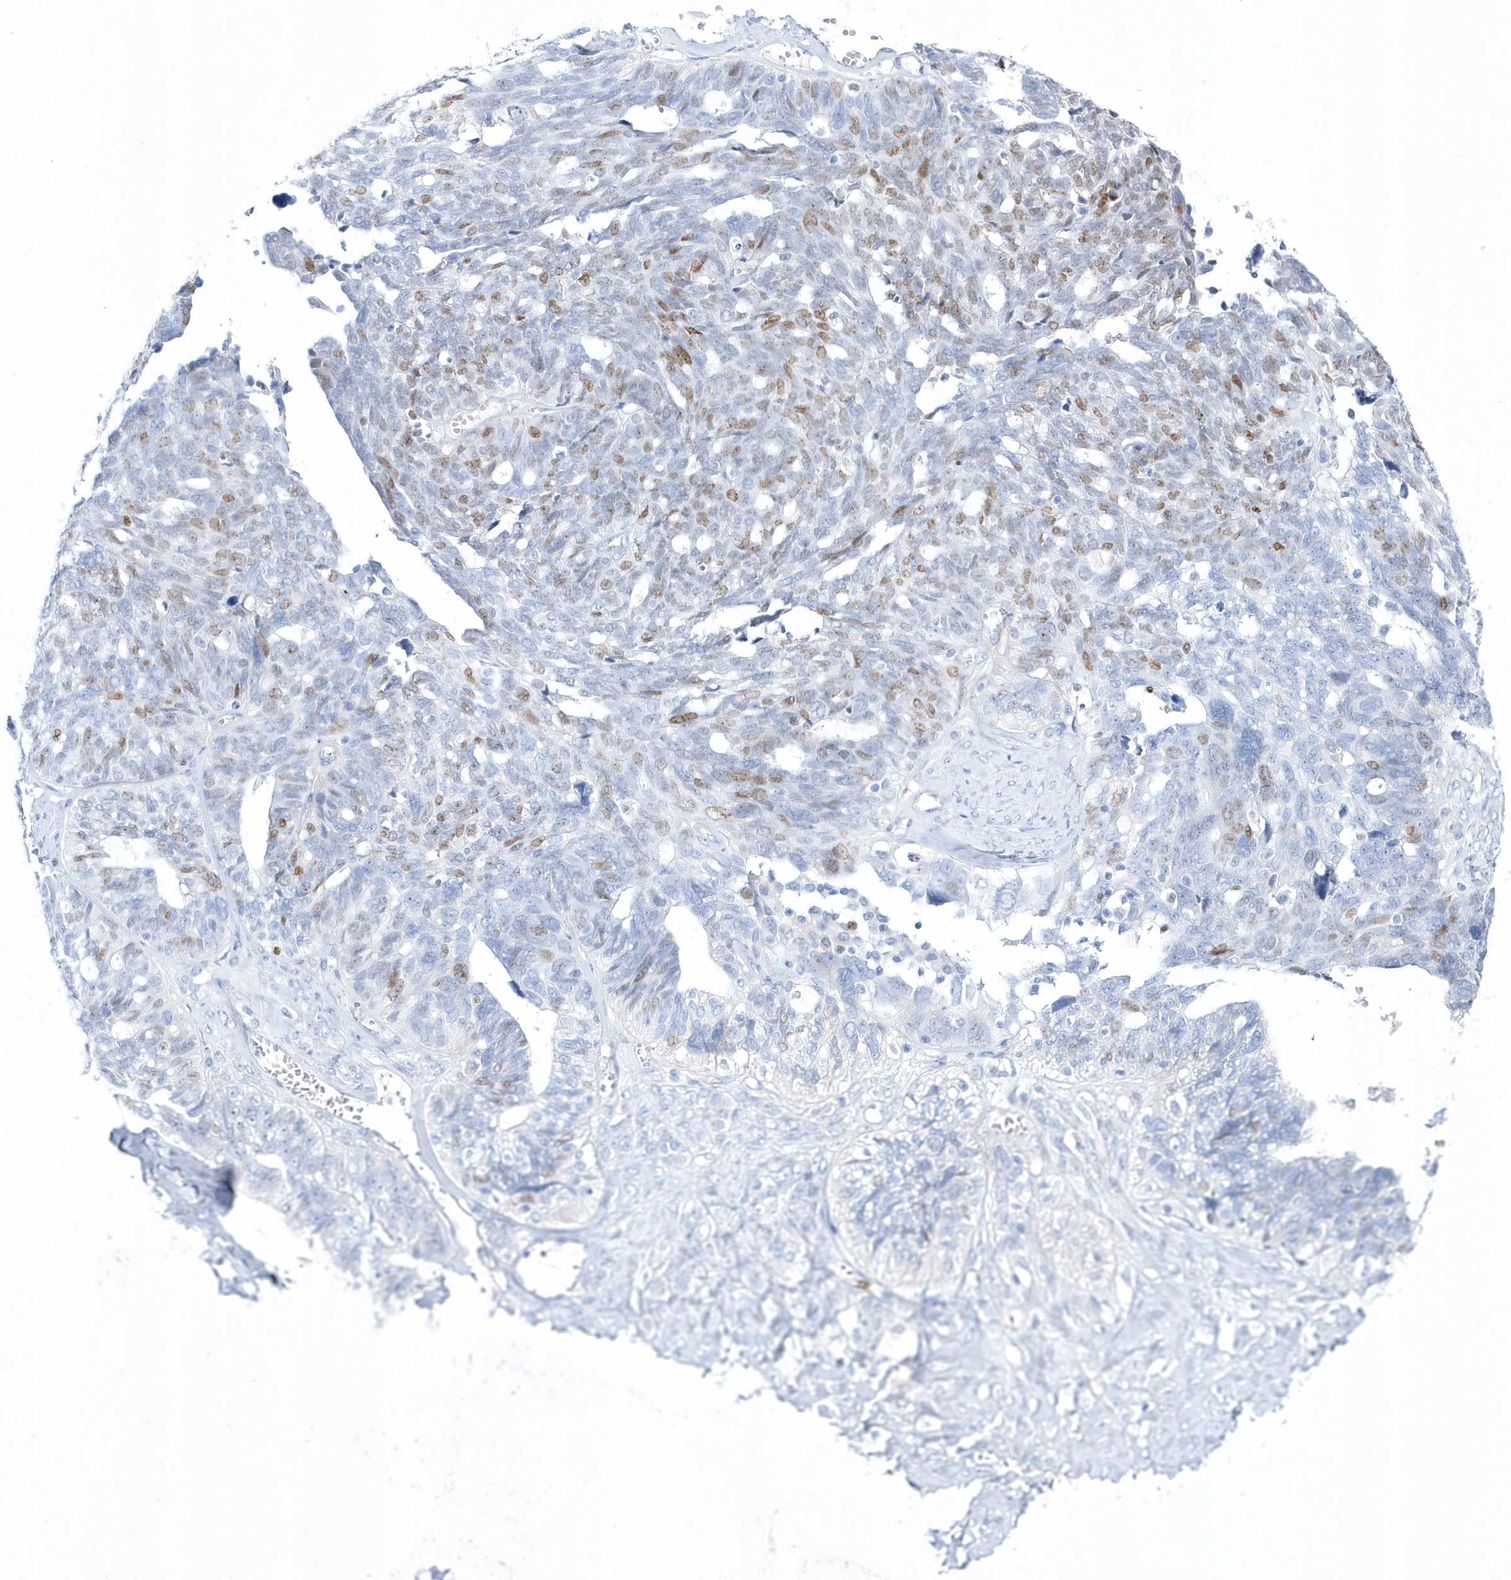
{"staining": {"intensity": "moderate", "quantity": "25%-75%", "location": "nuclear"}, "tissue": "ovarian cancer", "cell_type": "Tumor cells", "image_type": "cancer", "snomed": [{"axis": "morphology", "description": "Cystadenocarcinoma, serous, NOS"}, {"axis": "topography", "description": "Ovary"}], "caption": "The histopathology image reveals a brown stain indicating the presence of a protein in the nuclear of tumor cells in ovarian cancer. (DAB IHC with brightfield microscopy, high magnification).", "gene": "TMCO6", "patient": {"sex": "female", "age": 79}}